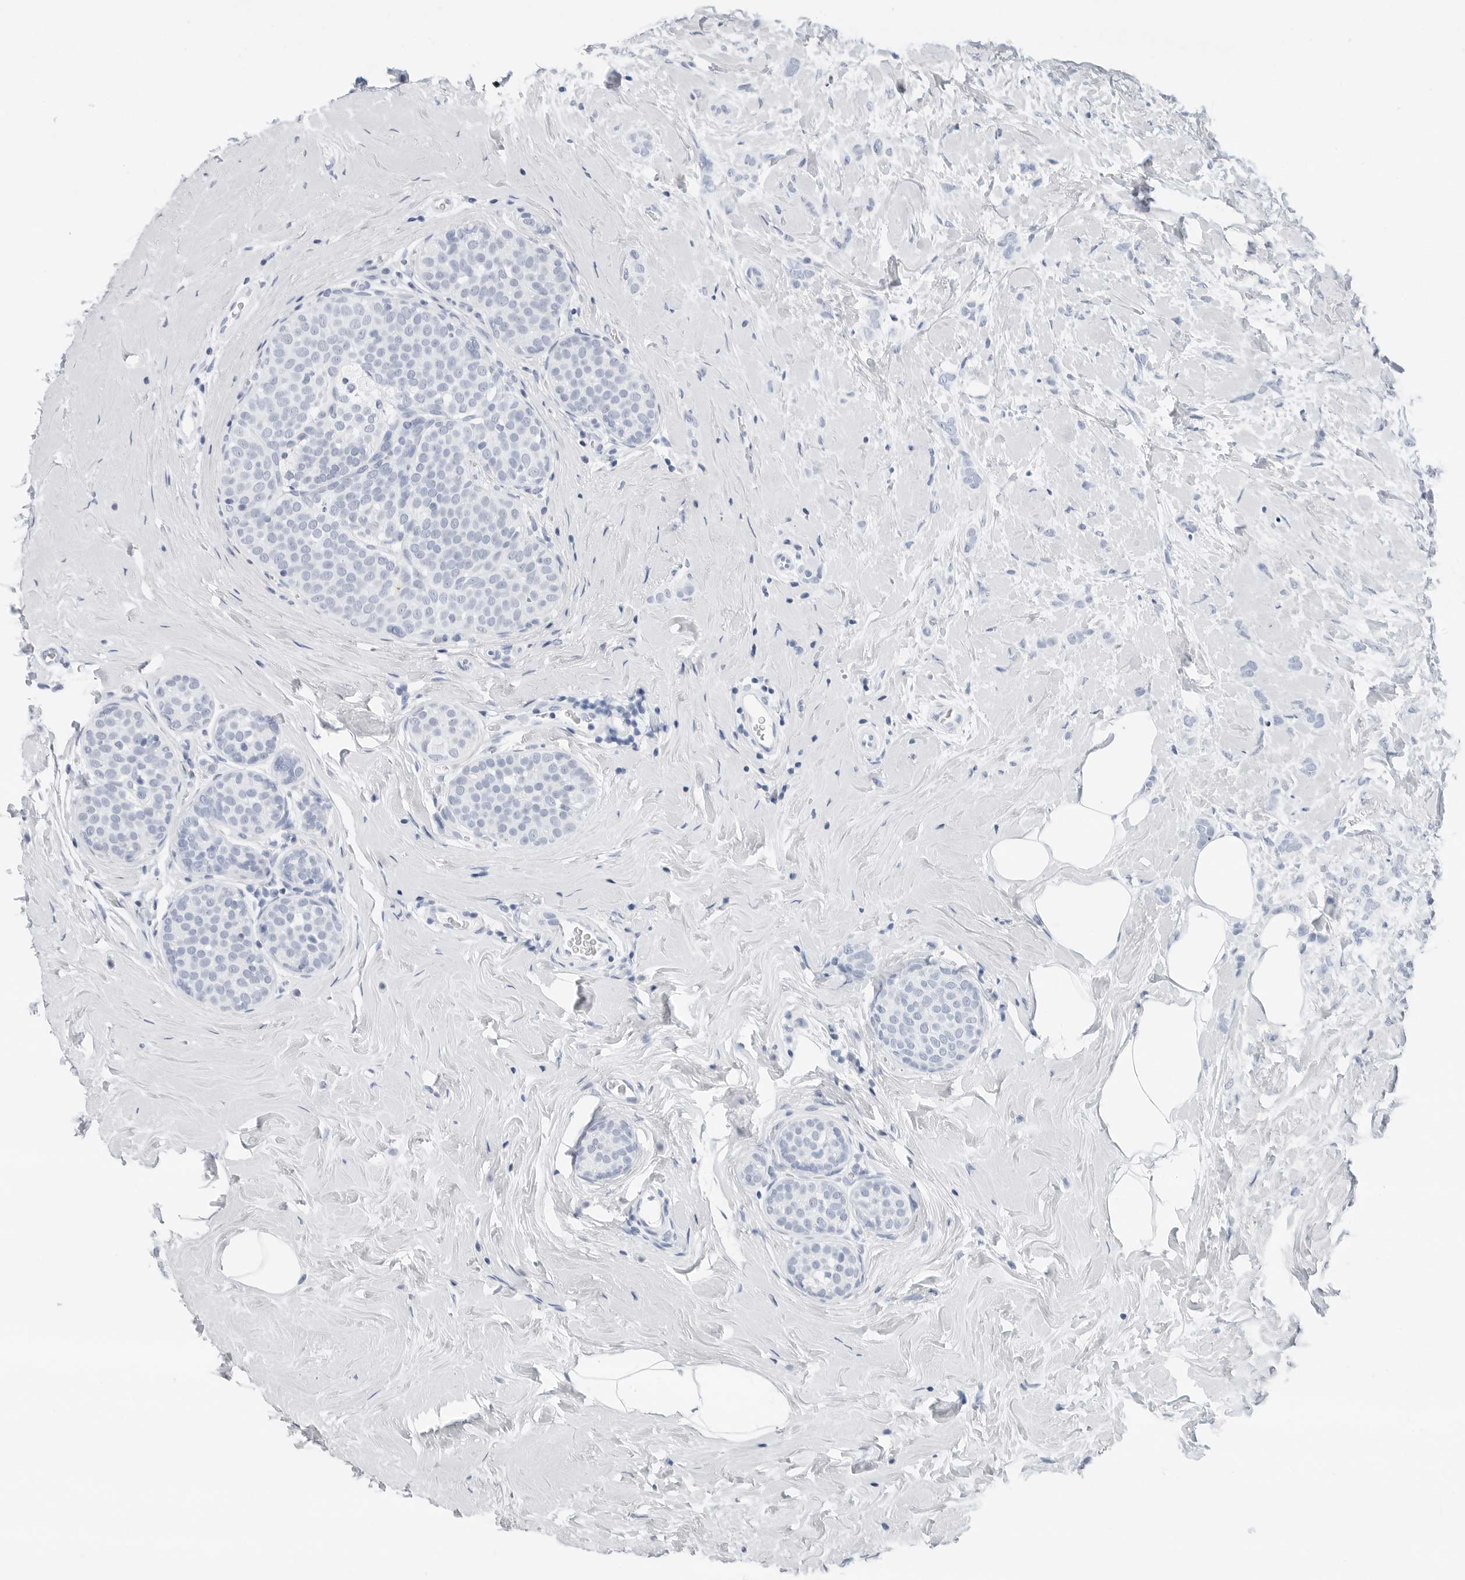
{"staining": {"intensity": "negative", "quantity": "none", "location": "none"}, "tissue": "breast cancer", "cell_type": "Tumor cells", "image_type": "cancer", "snomed": [{"axis": "morphology", "description": "Lobular carcinoma, in situ"}, {"axis": "morphology", "description": "Lobular carcinoma"}, {"axis": "topography", "description": "Breast"}], "caption": "Photomicrograph shows no protein positivity in tumor cells of lobular carcinoma (breast) tissue. Nuclei are stained in blue.", "gene": "SLPI", "patient": {"sex": "female", "age": 41}}